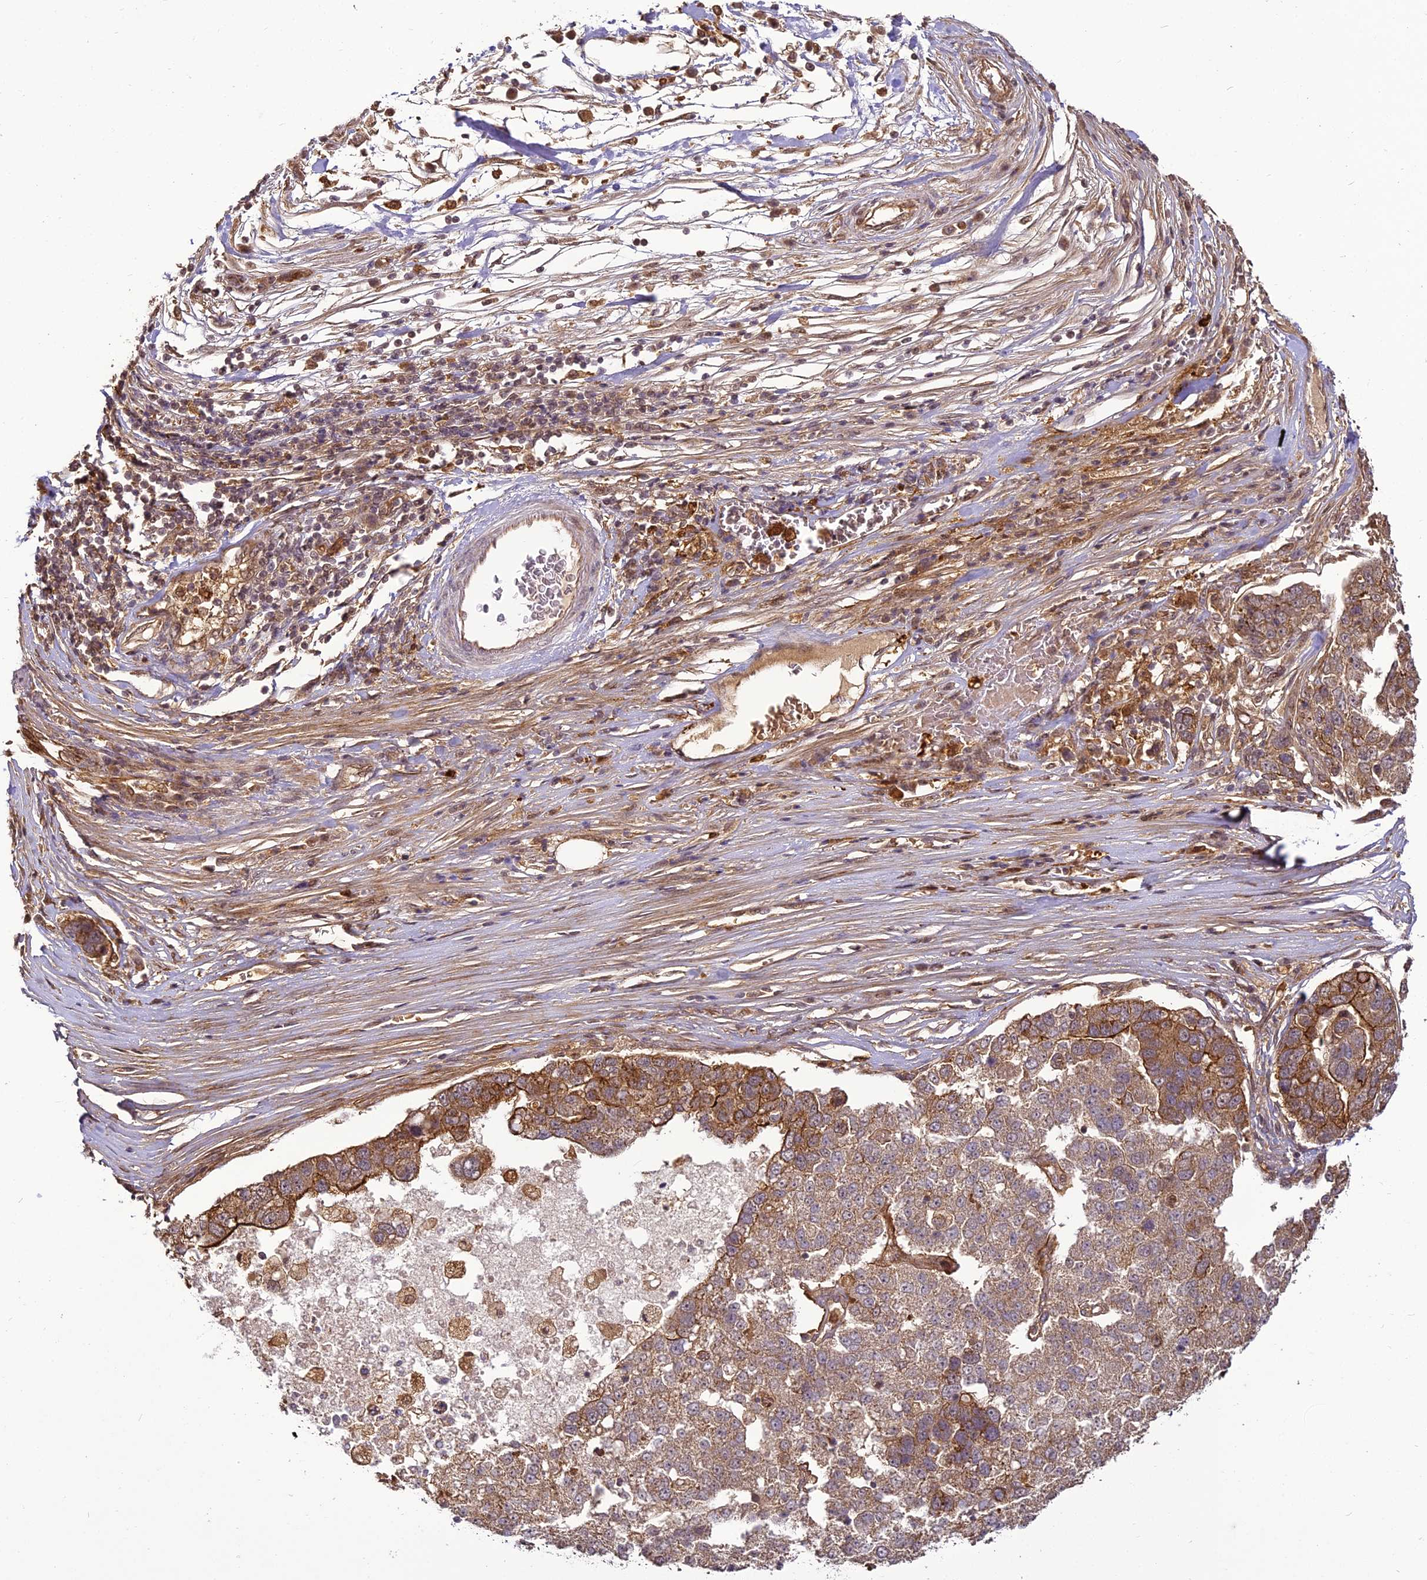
{"staining": {"intensity": "moderate", "quantity": "<25%", "location": "cytoplasmic/membranous"}, "tissue": "pancreatic cancer", "cell_type": "Tumor cells", "image_type": "cancer", "snomed": [{"axis": "morphology", "description": "Adenocarcinoma, NOS"}, {"axis": "topography", "description": "Pancreas"}], "caption": "Brown immunohistochemical staining in human pancreatic cancer (adenocarcinoma) exhibits moderate cytoplasmic/membranous positivity in about <25% of tumor cells.", "gene": "BCDIN3D", "patient": {"sex": "female", "age": 61}}